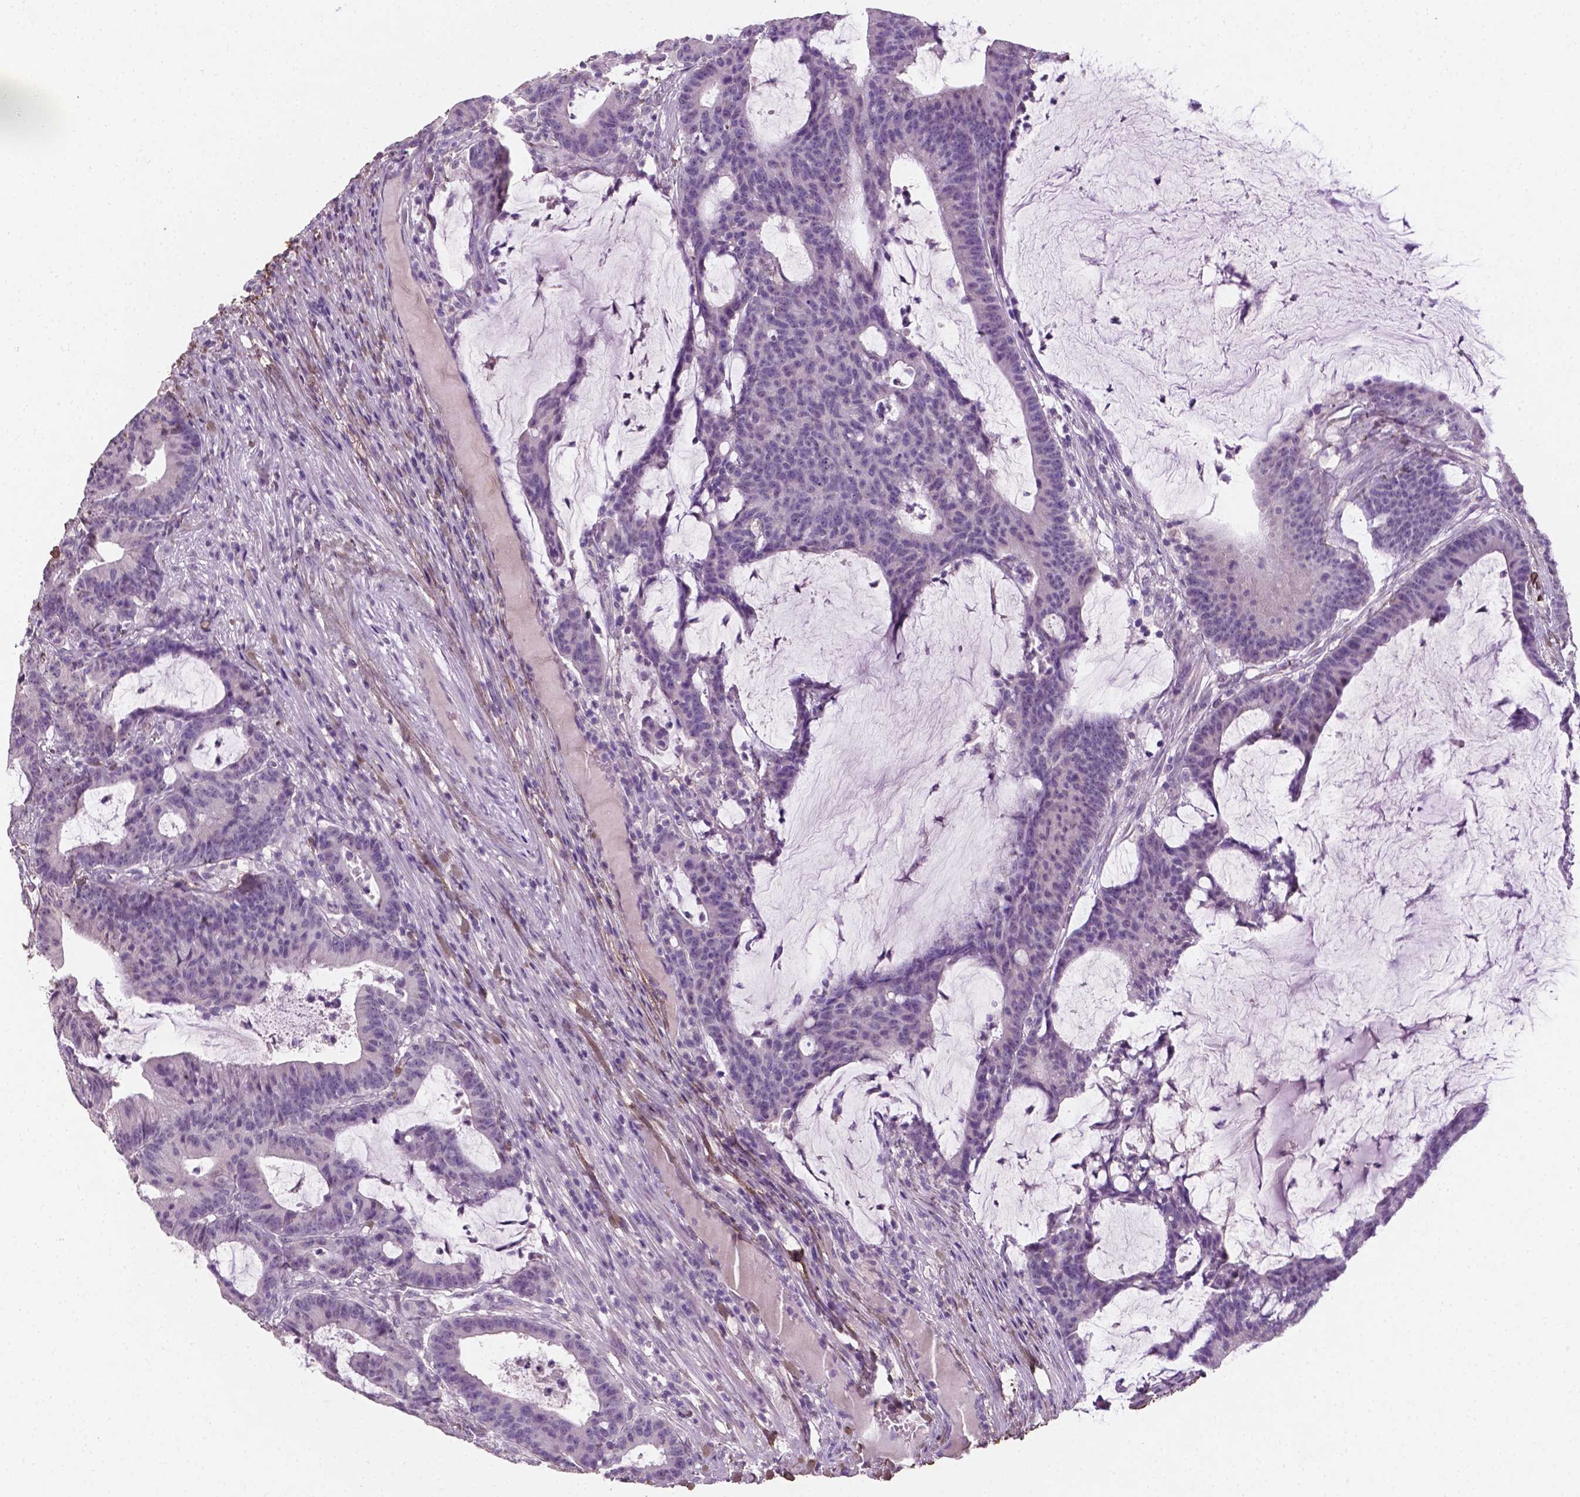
{"staining": {"intensity": "negative", "quantity": "none", "location": "none"}, "tissue": "colorectal cancer", "cell_type": "Tumor cells", "image_type": "cancer", "snomed": [{"axis": "morphology", "description": "Adenocarcinoma, NOS"}, {"axis": "topography", "description": "Colon"}], "caption": "Tumor cells are negative for brown protein staining in colorectal cancer.", "gene": "DLG2", "patient": {"sex": "female", "age": 78}}